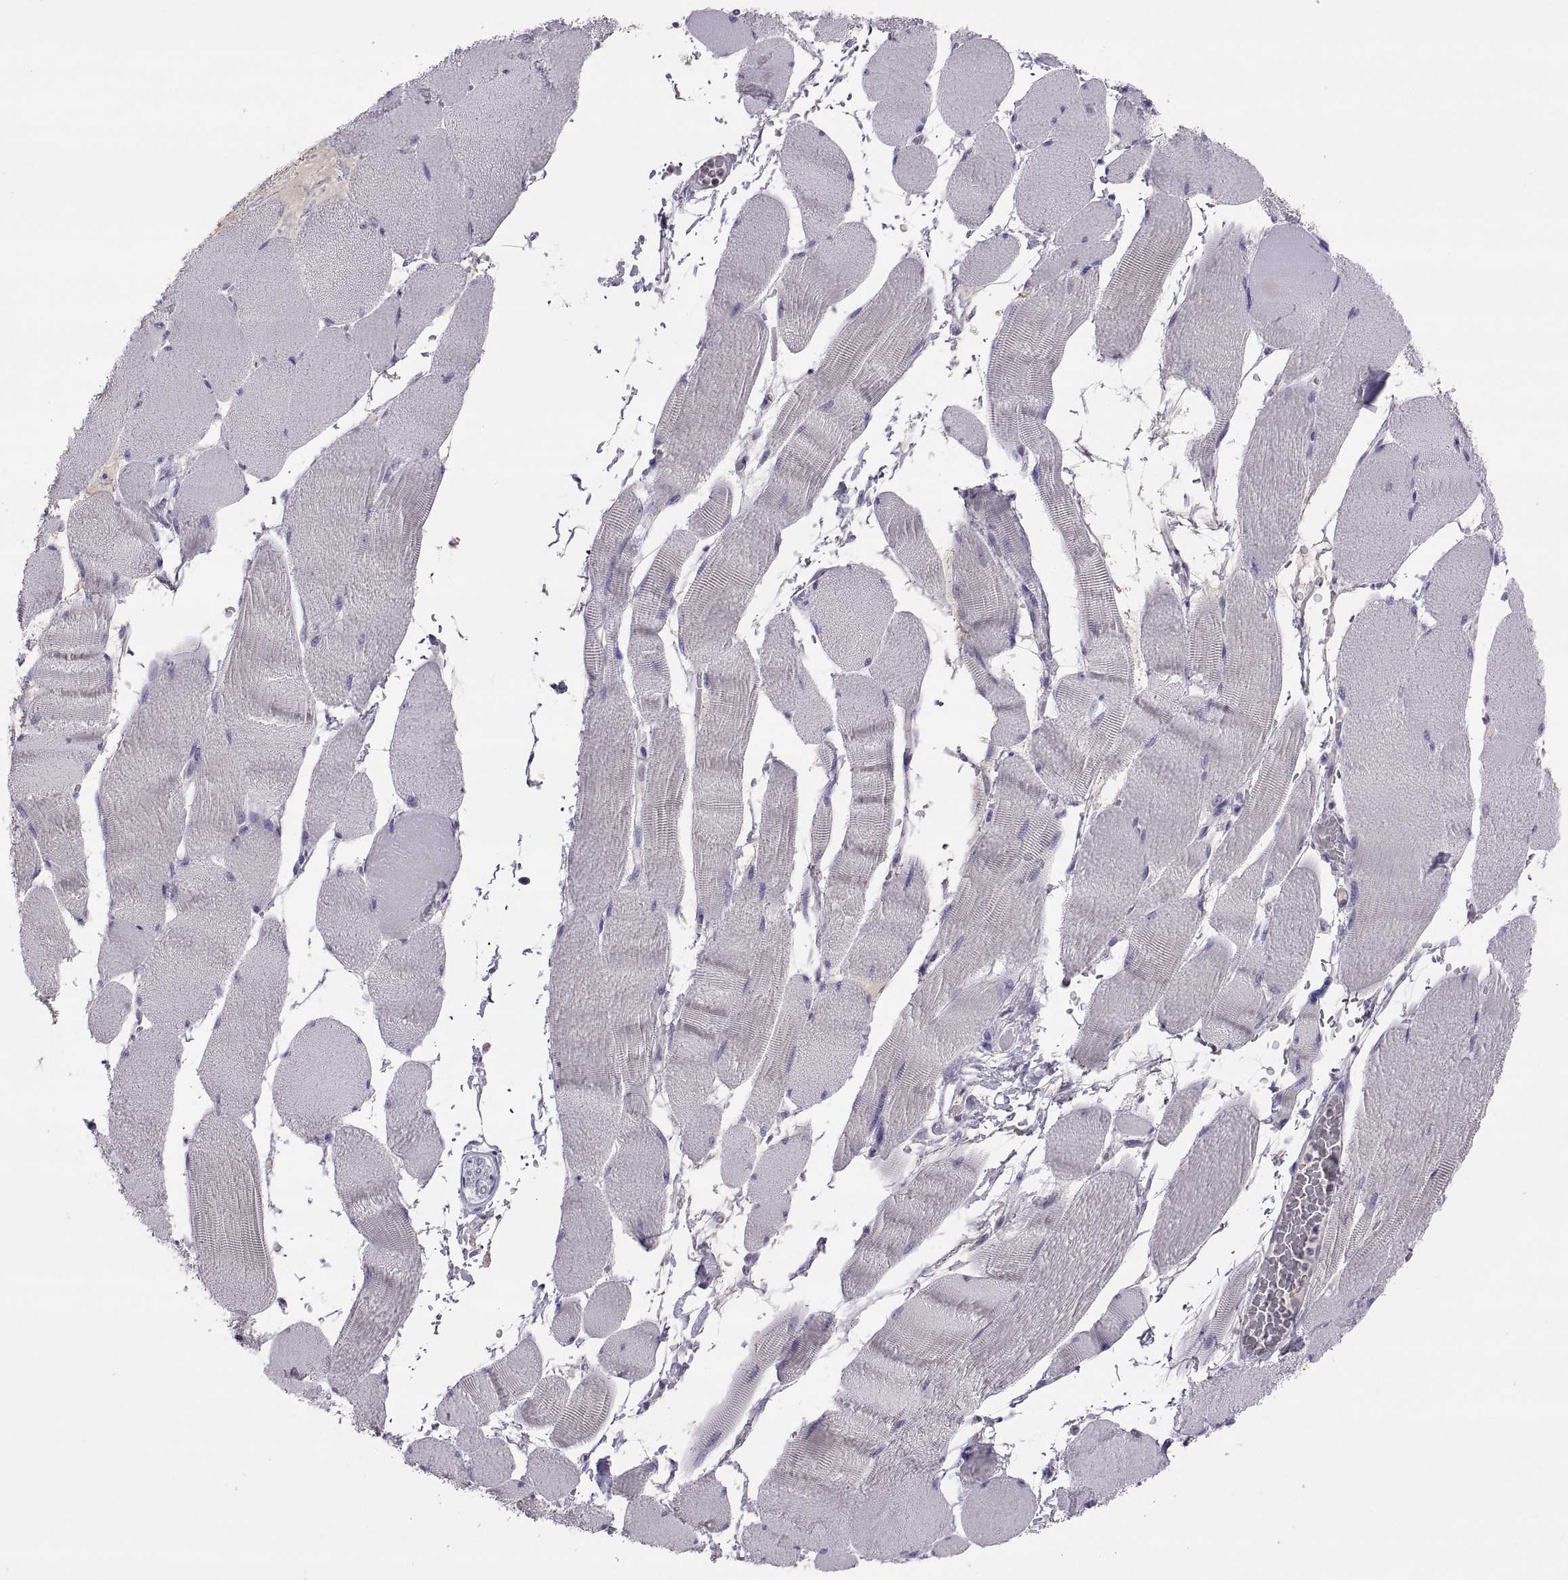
{"staining": {"intensity": "negative", "quantity": "none", "location": "none"}, "tissue": "skeletal muscle", "cell_type": "Myocytes", "image_type": "normal", "snomed": [{"axis": "morphology", "description": "Normal tissue, NOS"}, {"axis": "topography", "description": "Skeletal muscle"}], "caption": "Micrograph shows no protein positivity in myocytes of normal skeletal muscle. Brightfield microscopy of IHC stained with DAB (brown) and hematoxylin (blue), captured at high magnification.", "gene": "TBX19", "patient": {"sex": "male", "age": 56}}